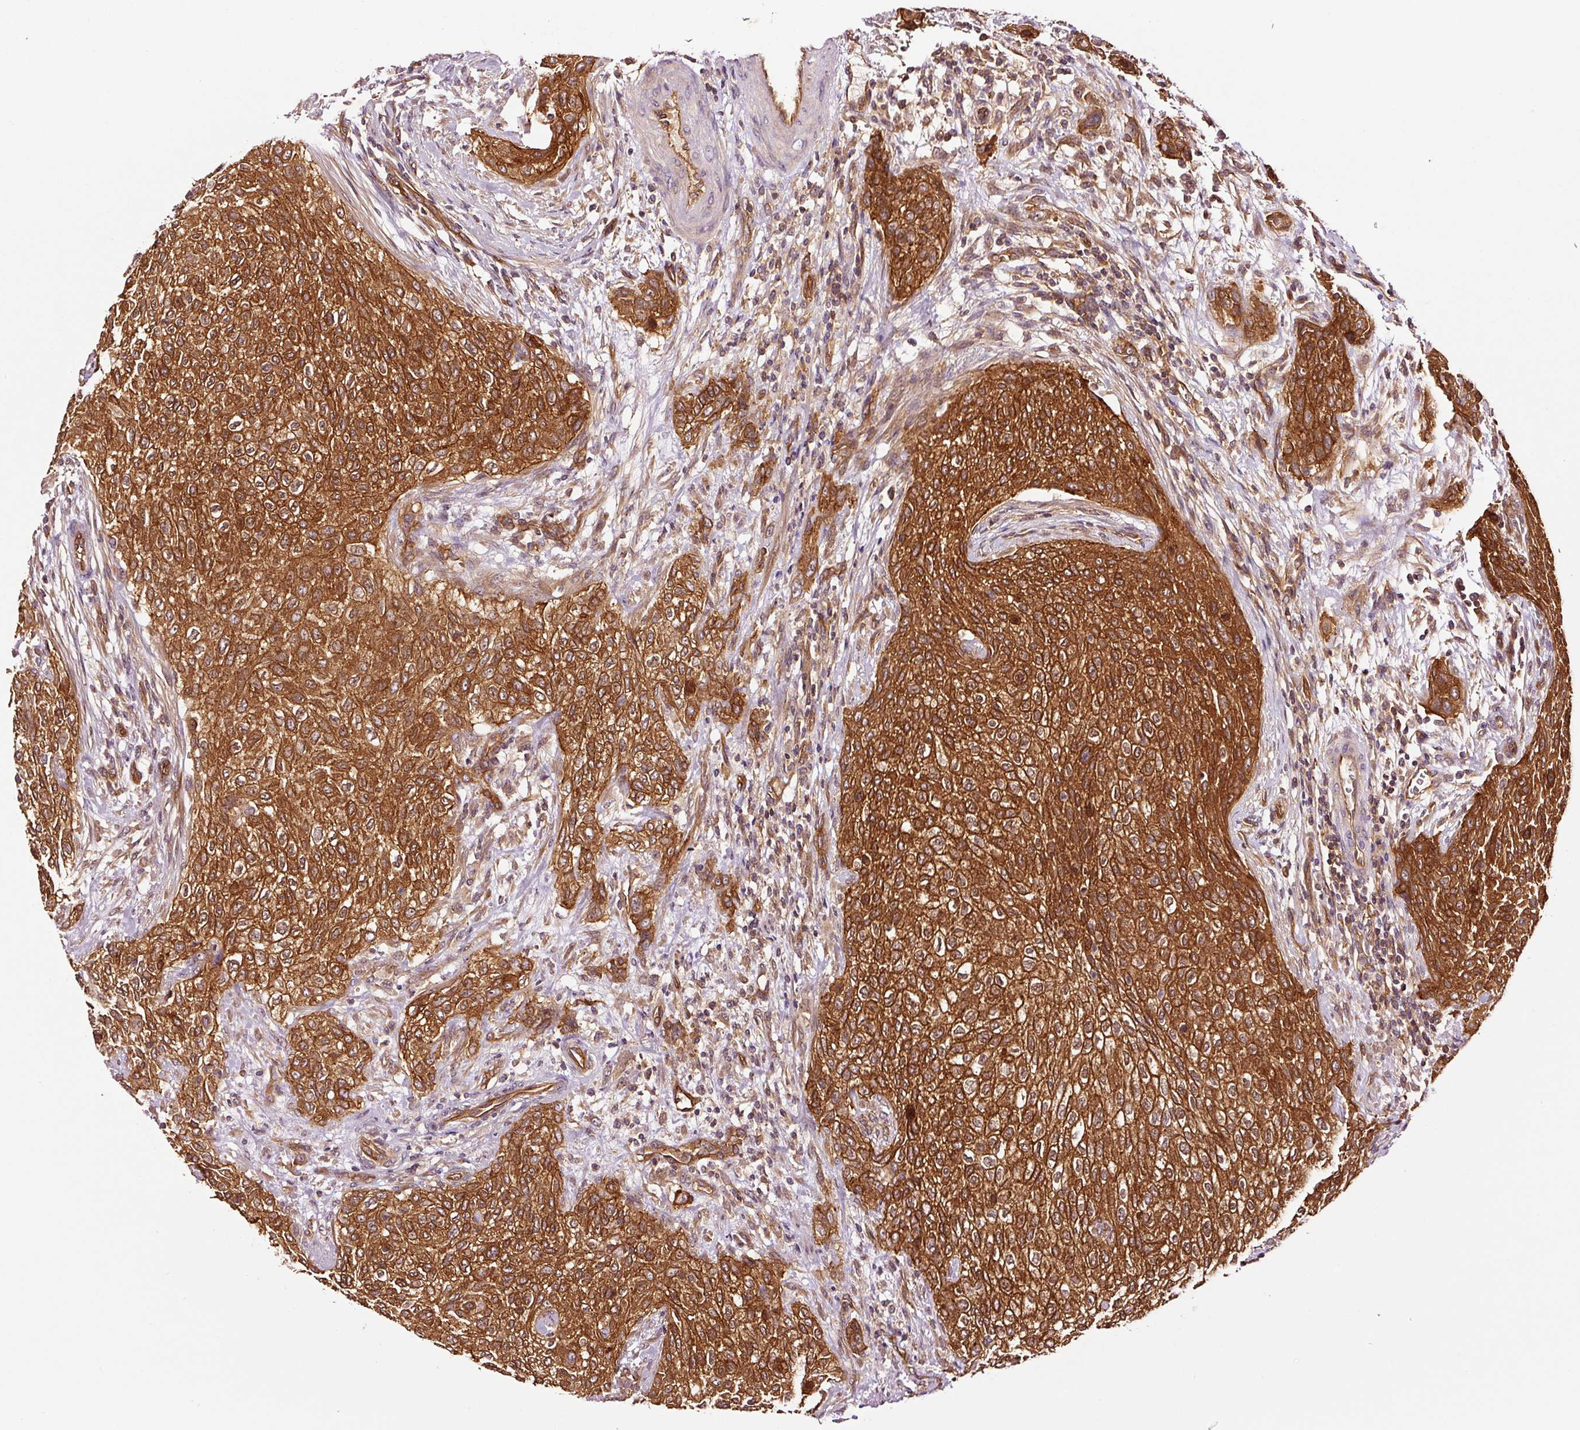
{"staining": {"intensity": "strong", "quantity": ">75%", "location": "cytoplasmic/membranous"}, "tissue": "urothelial cancer", "cell_type": "Tumor cells", "image_type": "cancer", "snomed": [{"axis": "morphology", "description": "Urothelial carcinoma, High grade"}, {"axis": "topography", "description": "Urinary bladder"}], "caption": "This is an image of immunohistochemistry staining of urothelial carcinoma (high-grade), which shows strong positivity in the cytoplasmic/membranous of tumor cells.", "gene": "METAP1", "patient": {"sex": "male", "age": 35}}